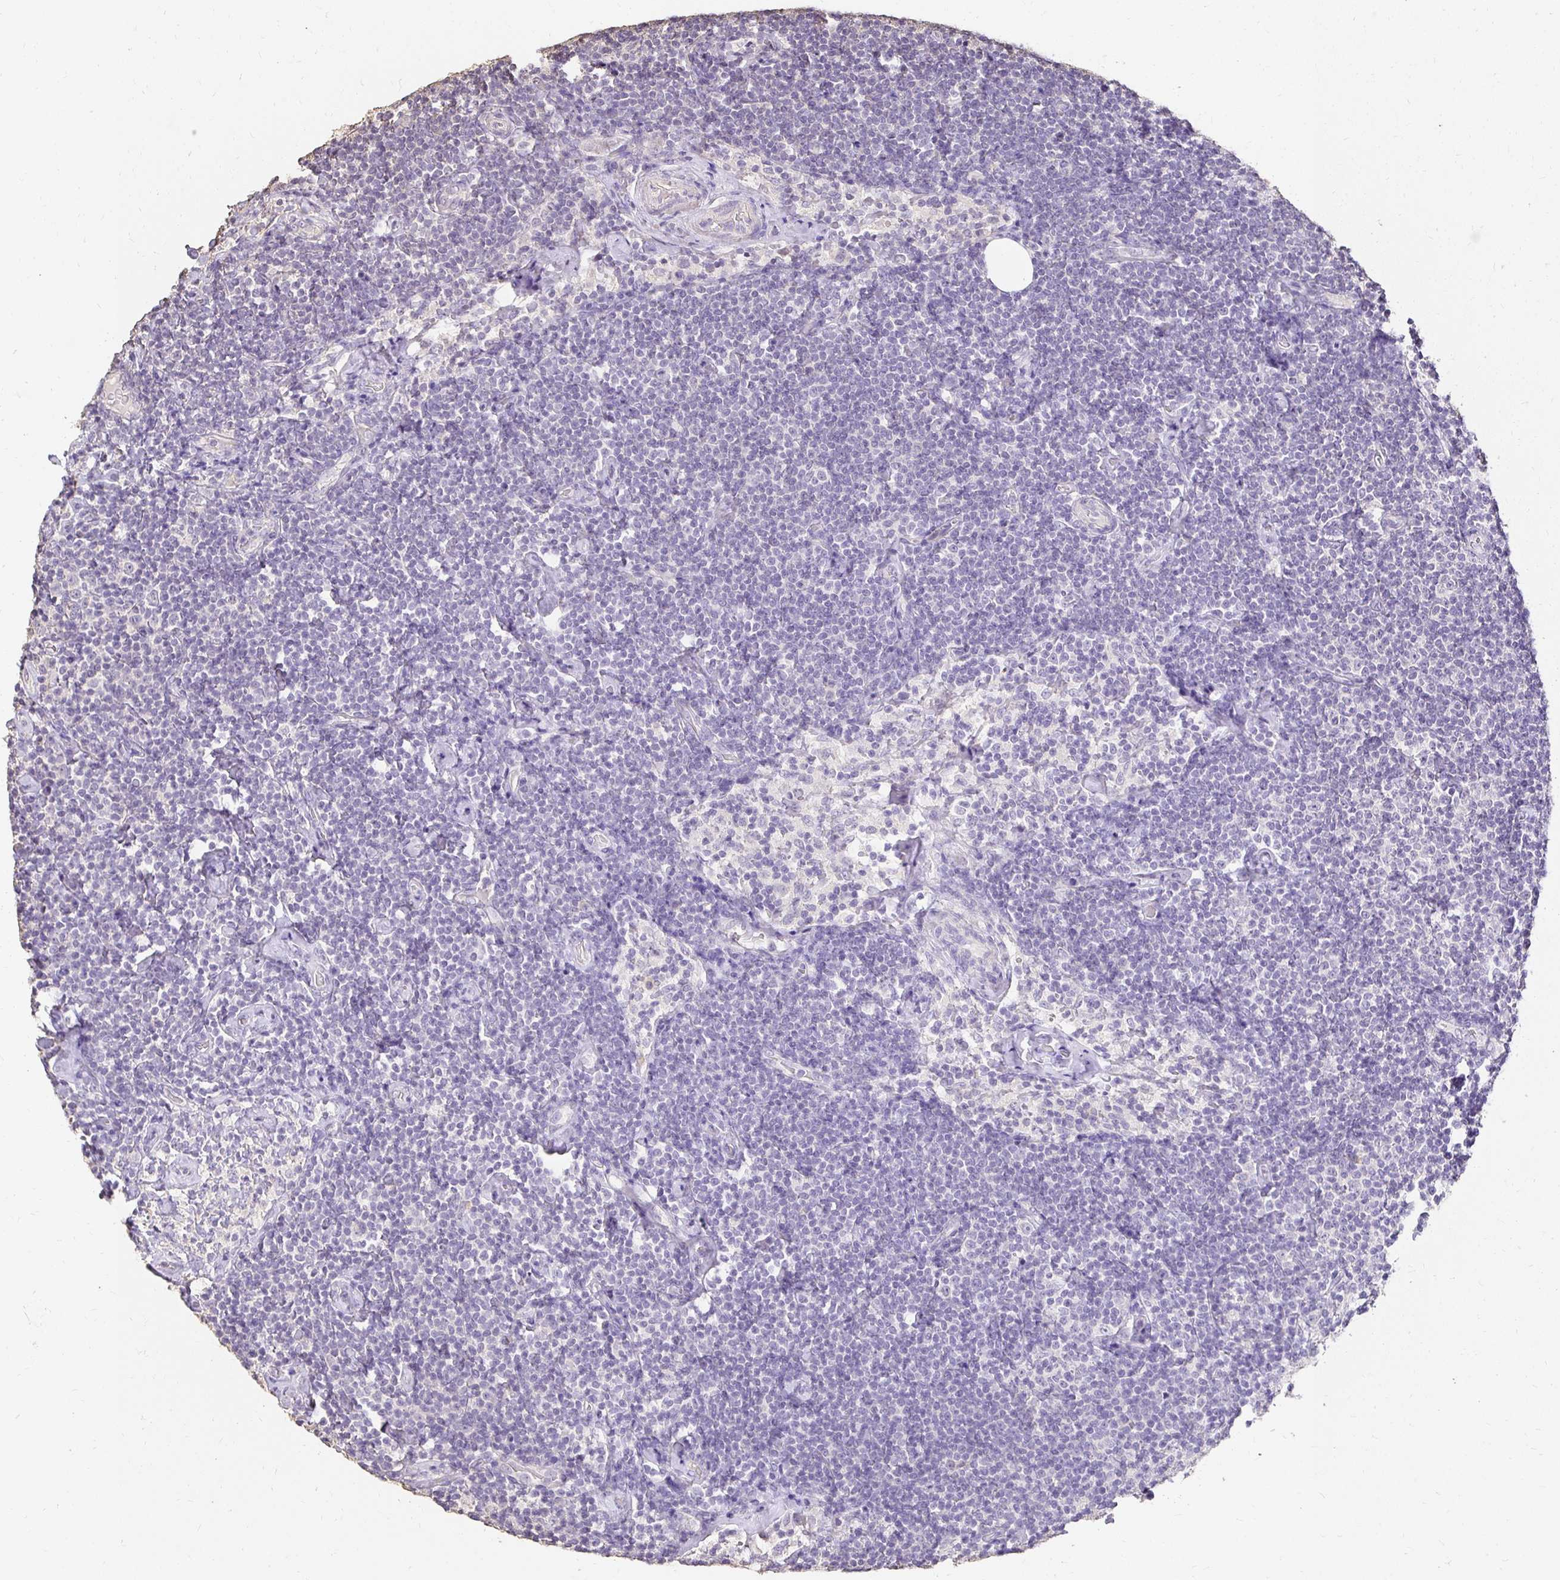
{"staining": {"intensity": "negative", "quantity": "none", "location": "none"}, "tissue": "lymphoma", "cell_type": "Tumor cells", "image_type": "cancer", "snomed": [{"axis": "morphology", "description": "Malignant lymphoma, non-Hodgkin's type, Low grade"}, {"axis": "topography", "description": "Lymph node"}], "caption": "Immunohistochemistry (IHC) photomicrograph of neoplastic tissue: human lymphoma stained with DAB reveals no significant protein staining in tumor cells. The staining is performed using DAB brown chromogen with nuclei counter-stained in using hematoxylin.", "gene": "UGT1A6", "patient": {"sex": "male", "age": 81}}